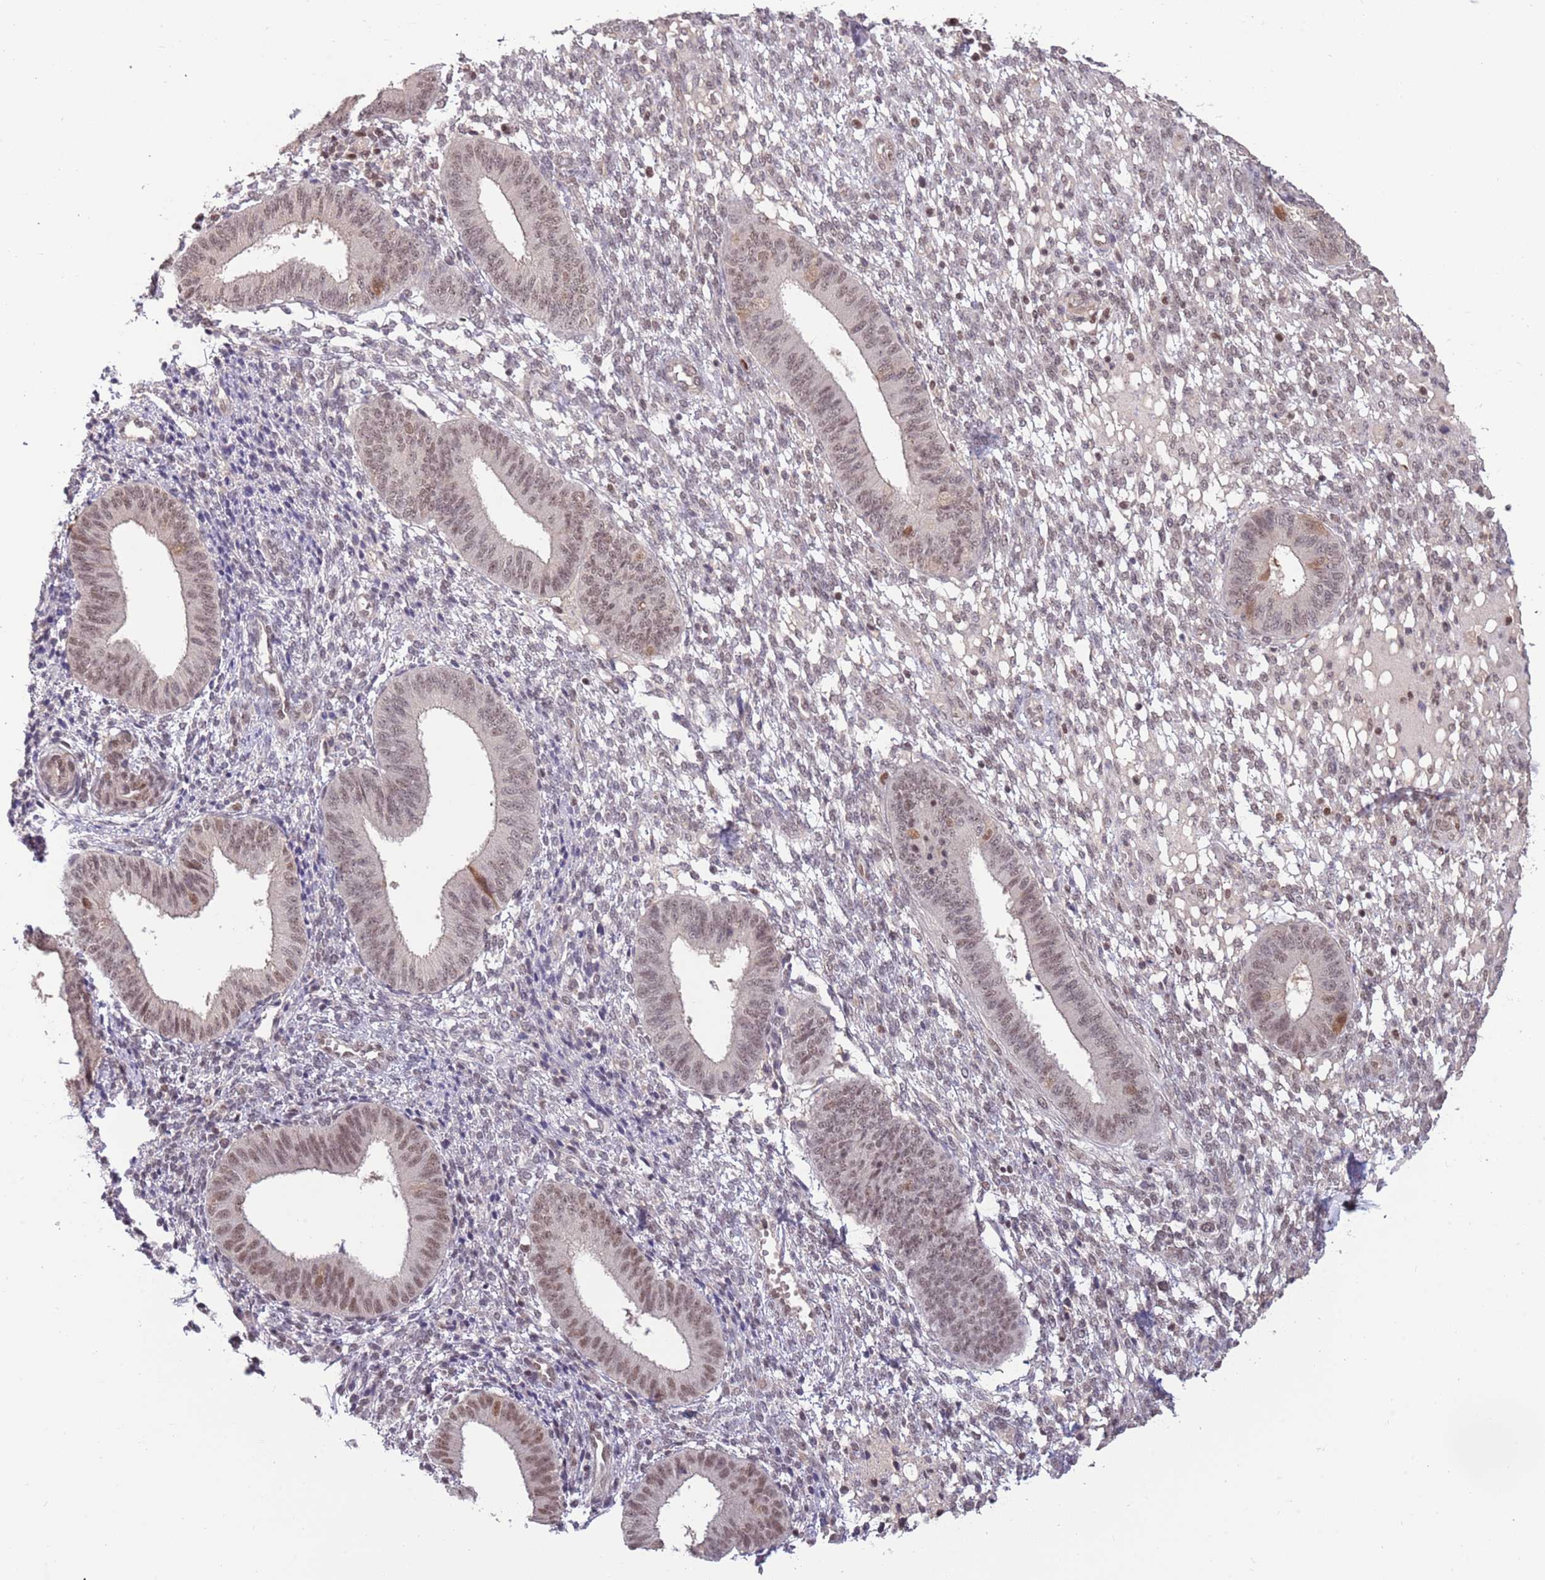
{"staining": {"intensity": "negative", "quantity": "none", "location": "none"}, "tissue": "endometrium", "cell_type": "Cells in endometrial stroma", "image_type": "normal", "snomed": [{"axis": "morphology", "description": "Normal tissue, NOS"}, {"axis": "topography", "description": "Endometrium"}], "caption": "High power microscopy image of an IHC photomicrograph of unremarkable endometrium, revealing no significant expression in cells in endometrial stroma.", "gene": "ZBTB7A", "patient": {"sex": "female", "age": 49}}